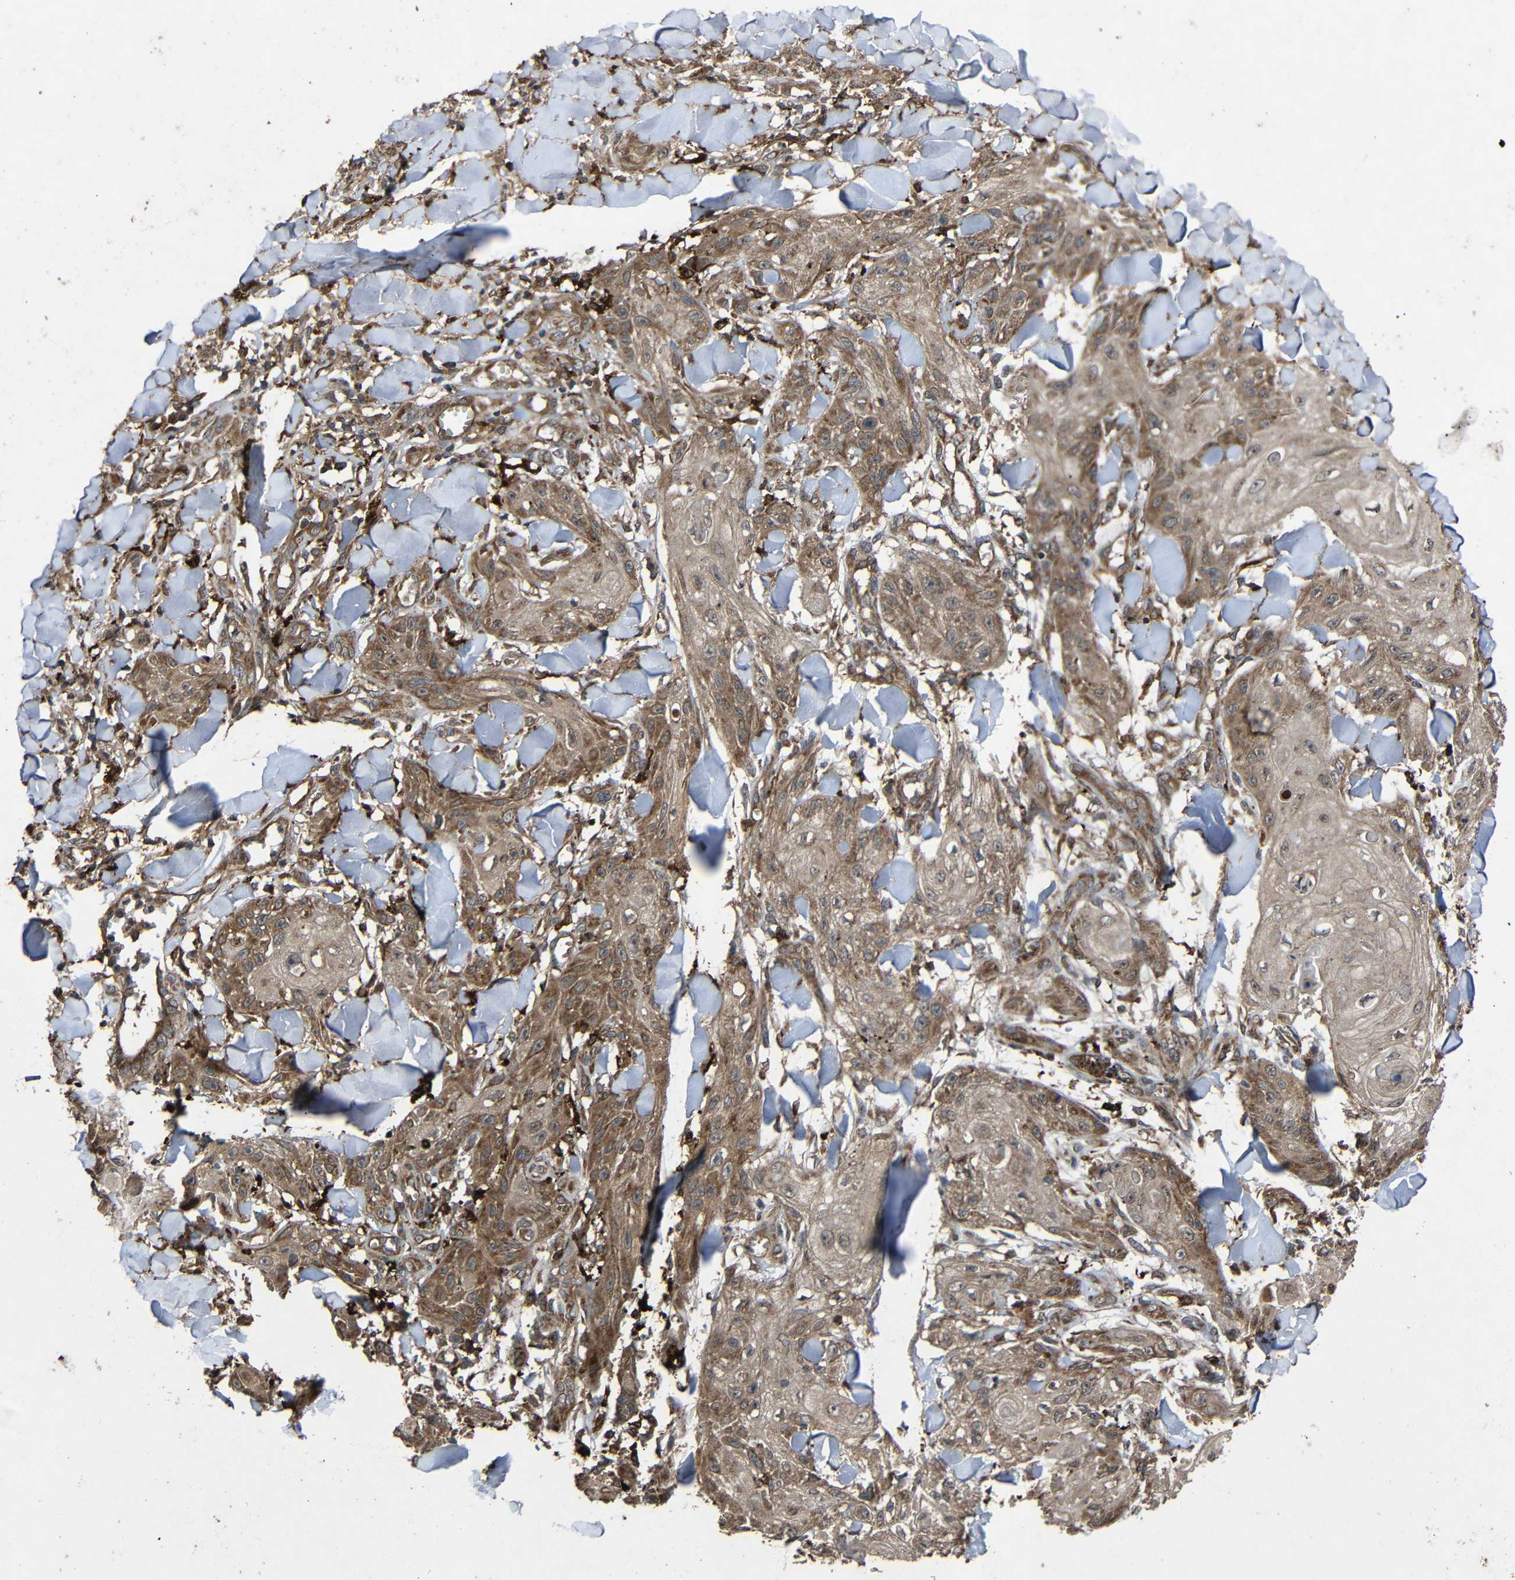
{"staining": {"intensity": "moderate", "quantity": ">75%", "location": "cytoplasmic/membranous"}, "tissue": "skin cancer", "cell_type": "Tumor cells", "image_type": "cancer", "snomed": [{"axis": "morphology", "description": "Squamous cell carcinoma, NOS"}, {"axis": "topography", "description": "Skin"}], "caption": "High-power microscopy captured an immunohistochemistry image of squamous cell carcinoma (skin), revealing moderate cytoplasmic/membranous staining in about >75% of tumor cells.", "gene": "C1GALT1", "patient": {"sex": "male", "age": 74}}